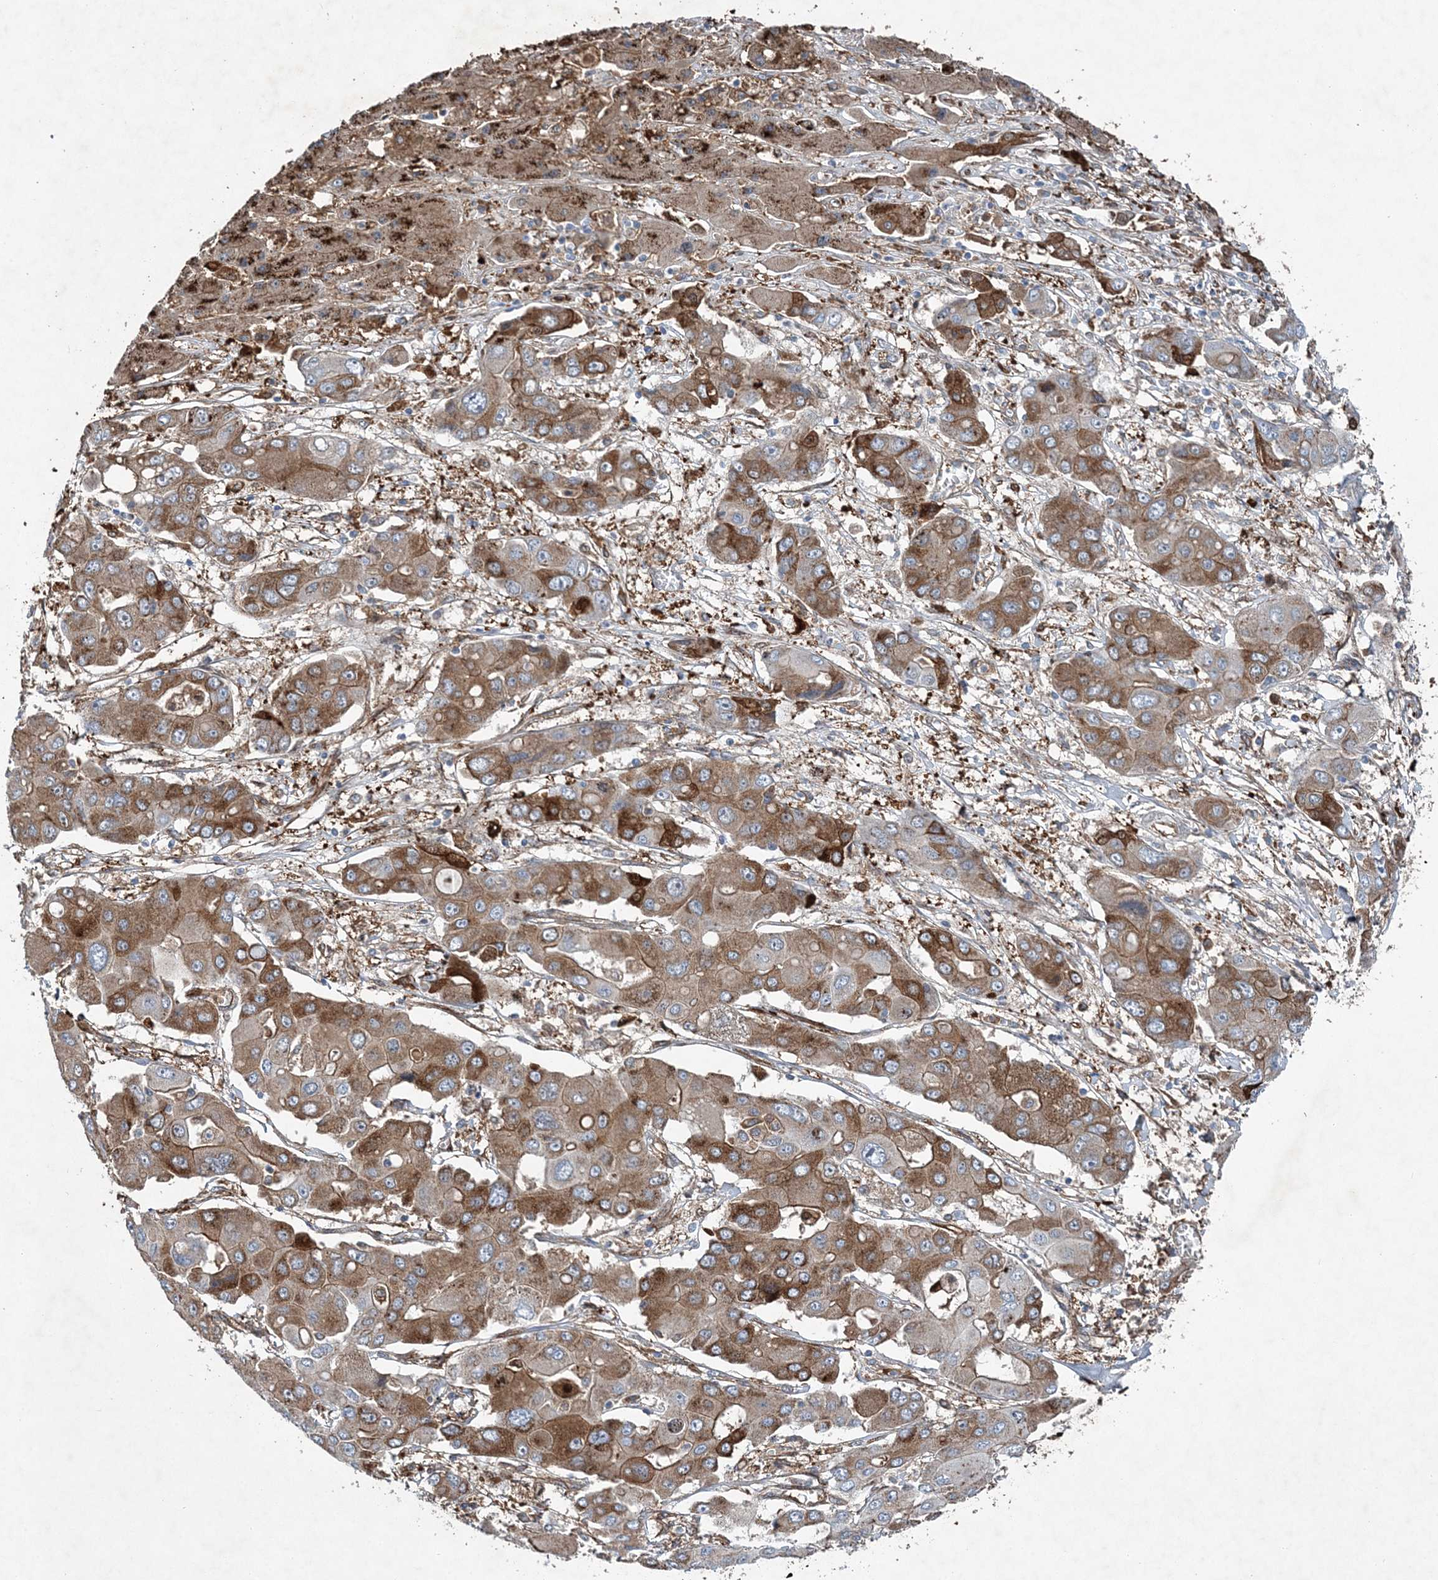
{"staining": {"intensity": "moderate", "quantity": ">75%", "location": "cytoplasmic/membranous"}, "tissue": "liver cancer", "cell_type": "Tumor cells", "image_type": "cancer", "snomed": [{"axis": "morphology", "description": "Cholangiocarcinoma"}, {"axis": "topography", "description": "Liver"}], "caption": "Immunohistochemistry (IHC) of liver cancer (cholangiocarcinoma) reveals medium levels of moderate cytoplasmic/membranous expression in about >75% of tumor cells. Immunohistochemistry (IHC) stains the protein in brown and the nuclei are stained blue.", "gene": "SPOPL", "patient": {"sex": "male", "age": 67}}